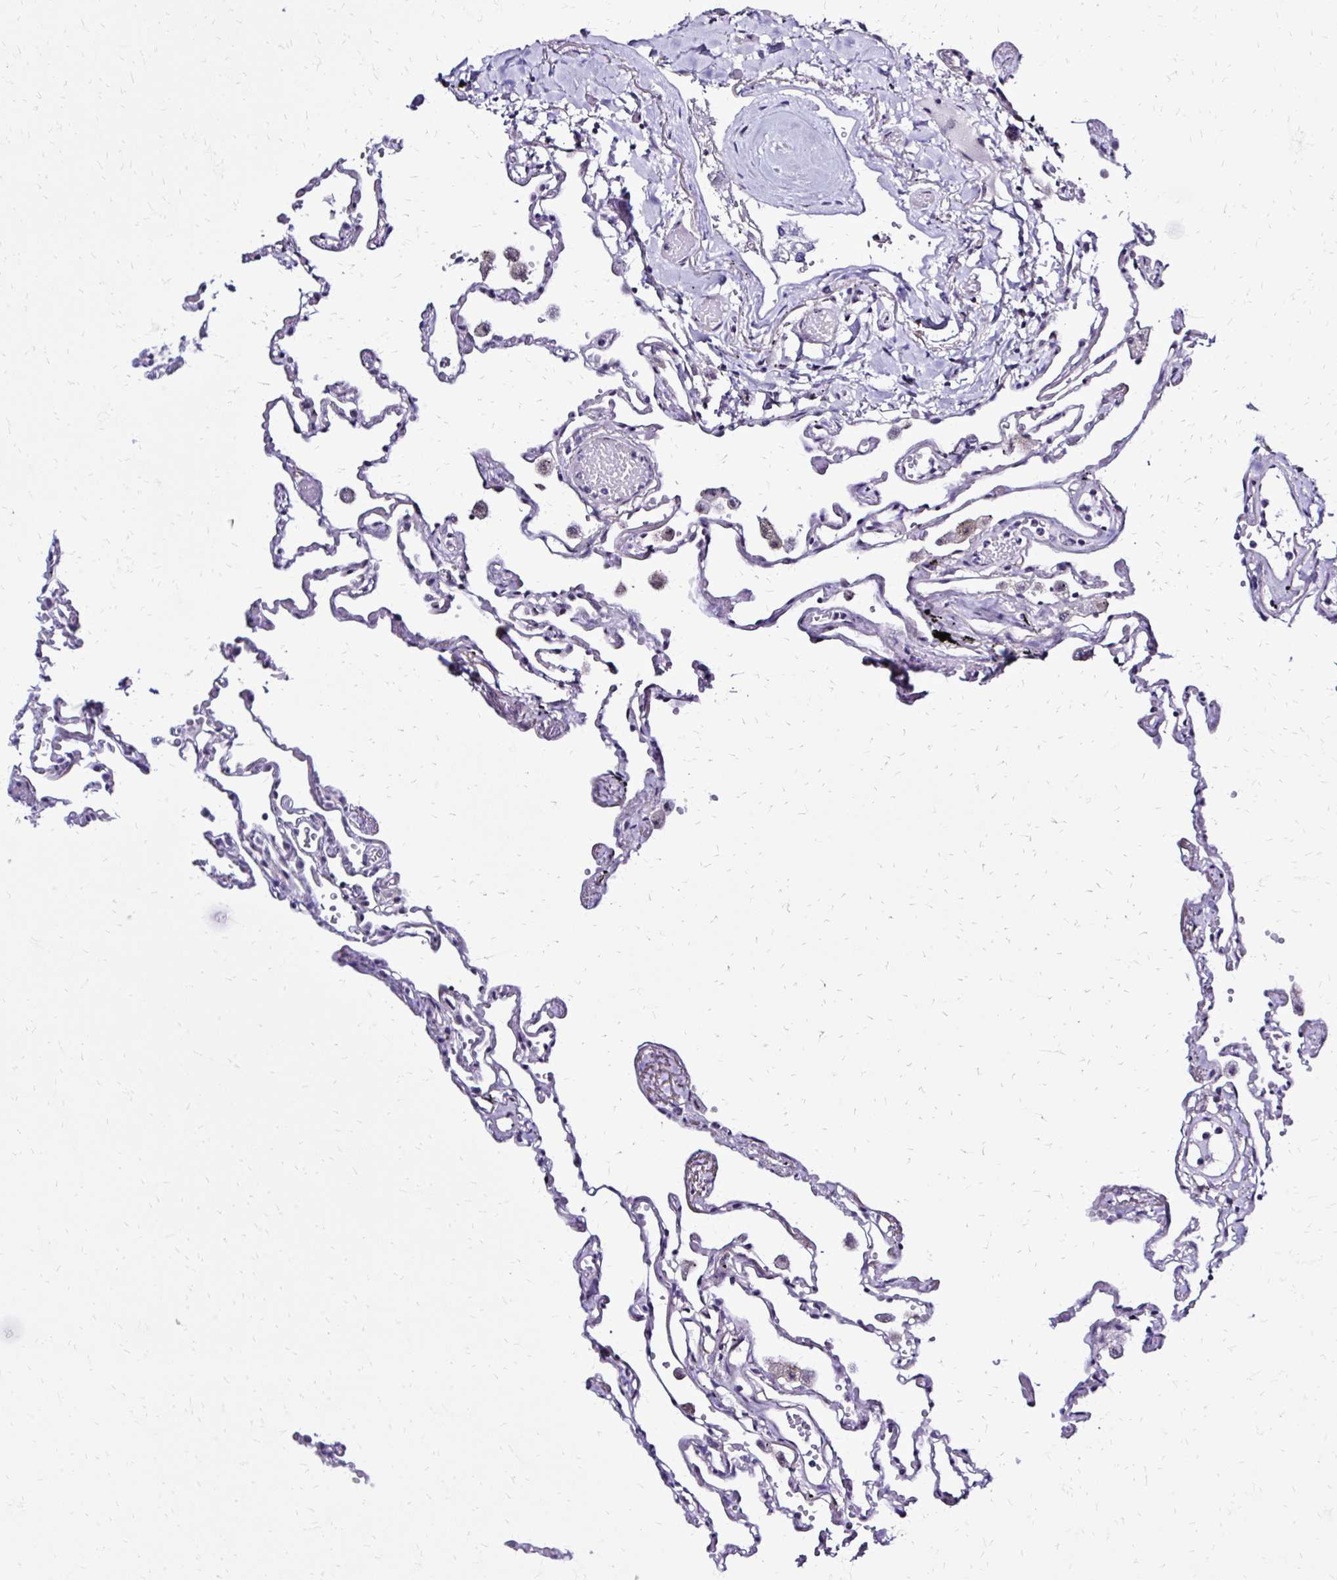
{"staining": {"intensity": "negative", "quantity": "none", "location": "none"}, "tissue": "lung", "cell_type": "Alveolar cells", "image_type": "normal", "snomed": [{"axis": "morphology", "description": "Normal tissue, NOS"}, {"axis": "topography", "description": "Lung"}], "caption": "Alveolar cells are negative for protein expression in unremarkable human lung.", "gene": "RASL11B", "patient": {"sex": "female", "age": 67}}